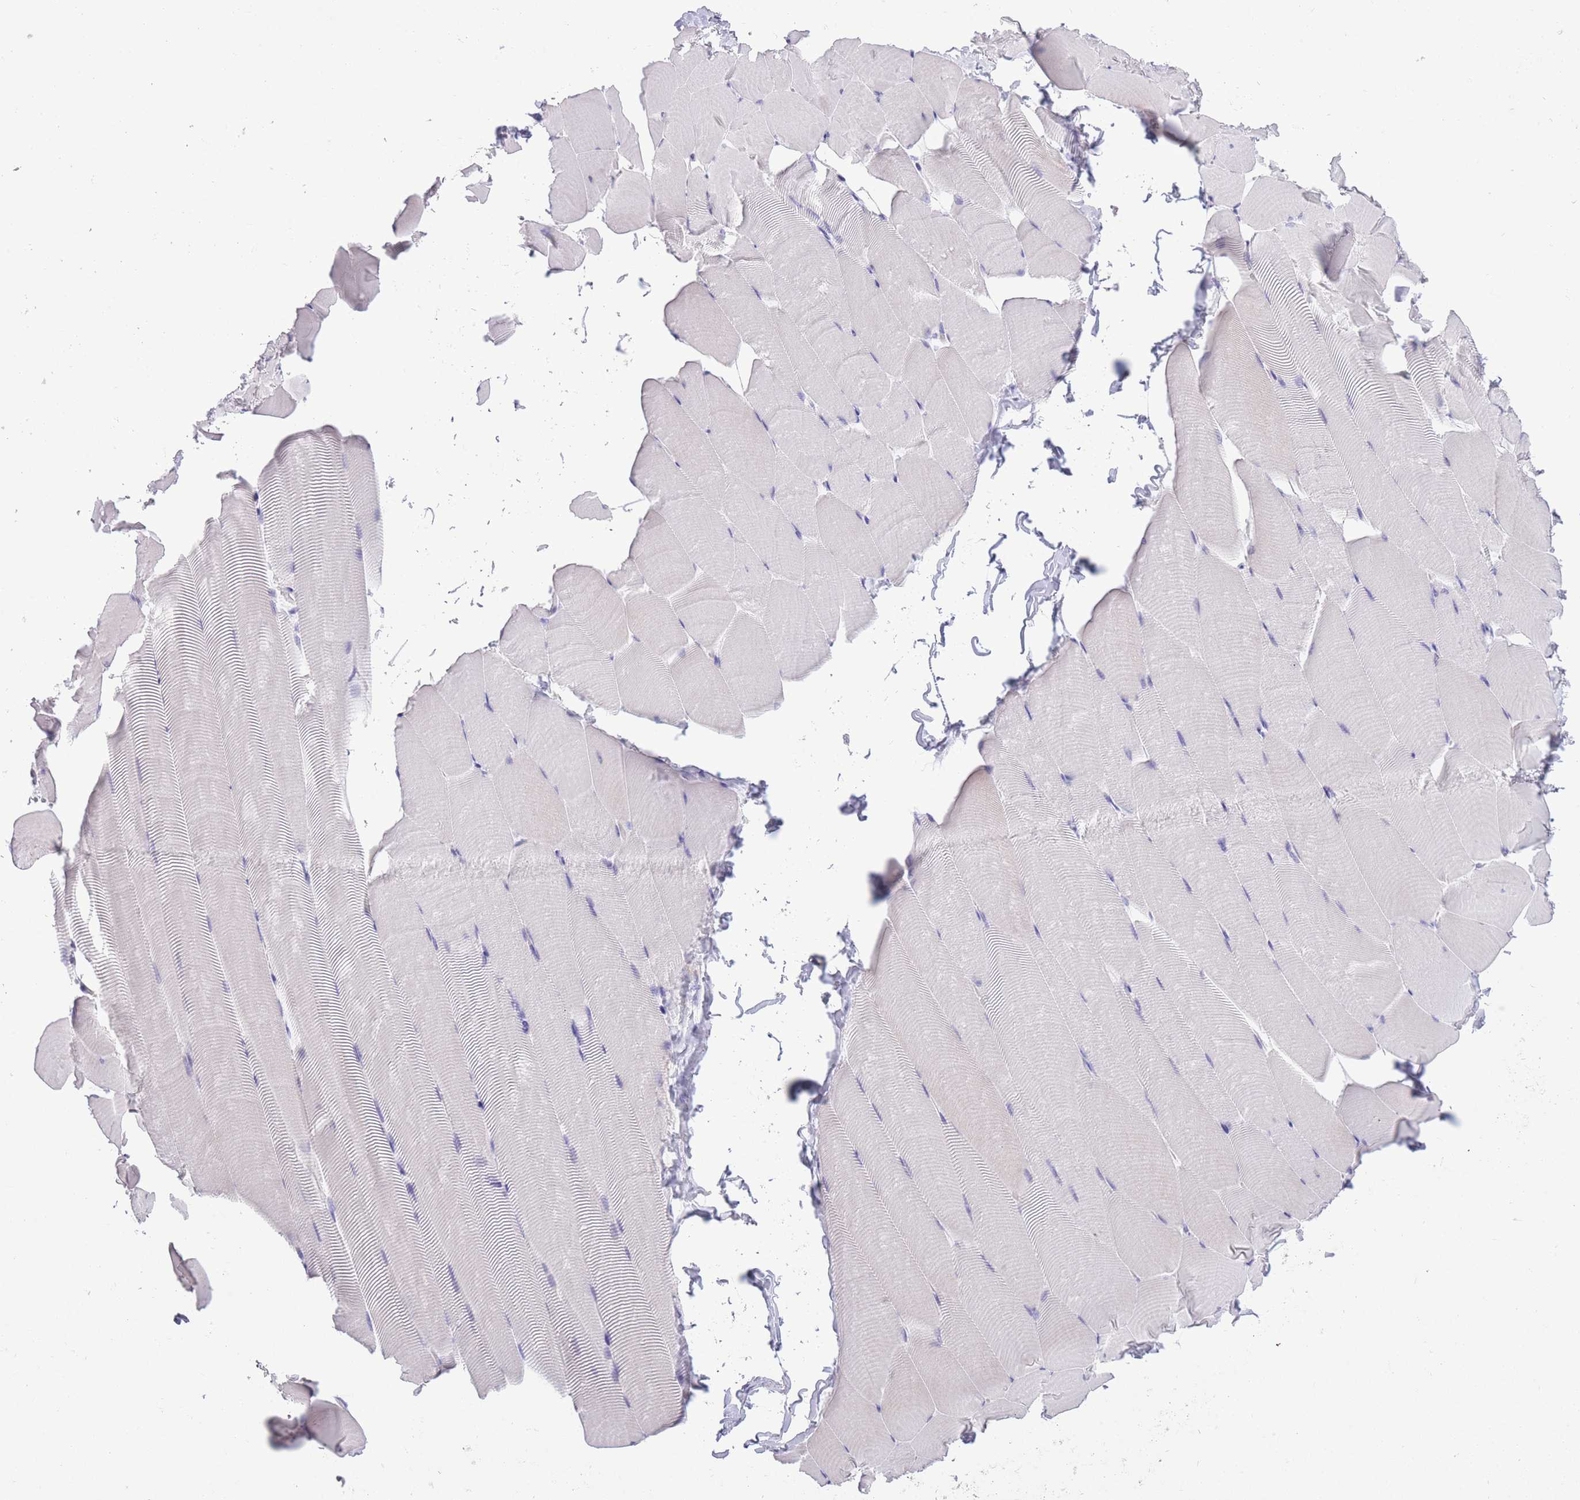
{"staining": {"intensity": "negative", "quantity": "none", "location": "none"}, "tissue": "skeletal muscle", "cell_type": "Myocytes", "image_type": "normal", "snomed": [{"axis": "morphology", "description": "Normal tissue, NOS"}, {"axis": "topography", "description": "Skeletal muscle"}], "caption": "High power microscopy image of an immunohistochemistry image of unremarkable skeletal muscle, revealing no significant positivity in myocytes.", "gene": "RAI2", "patient": {"sex": "male", "age": 25}}